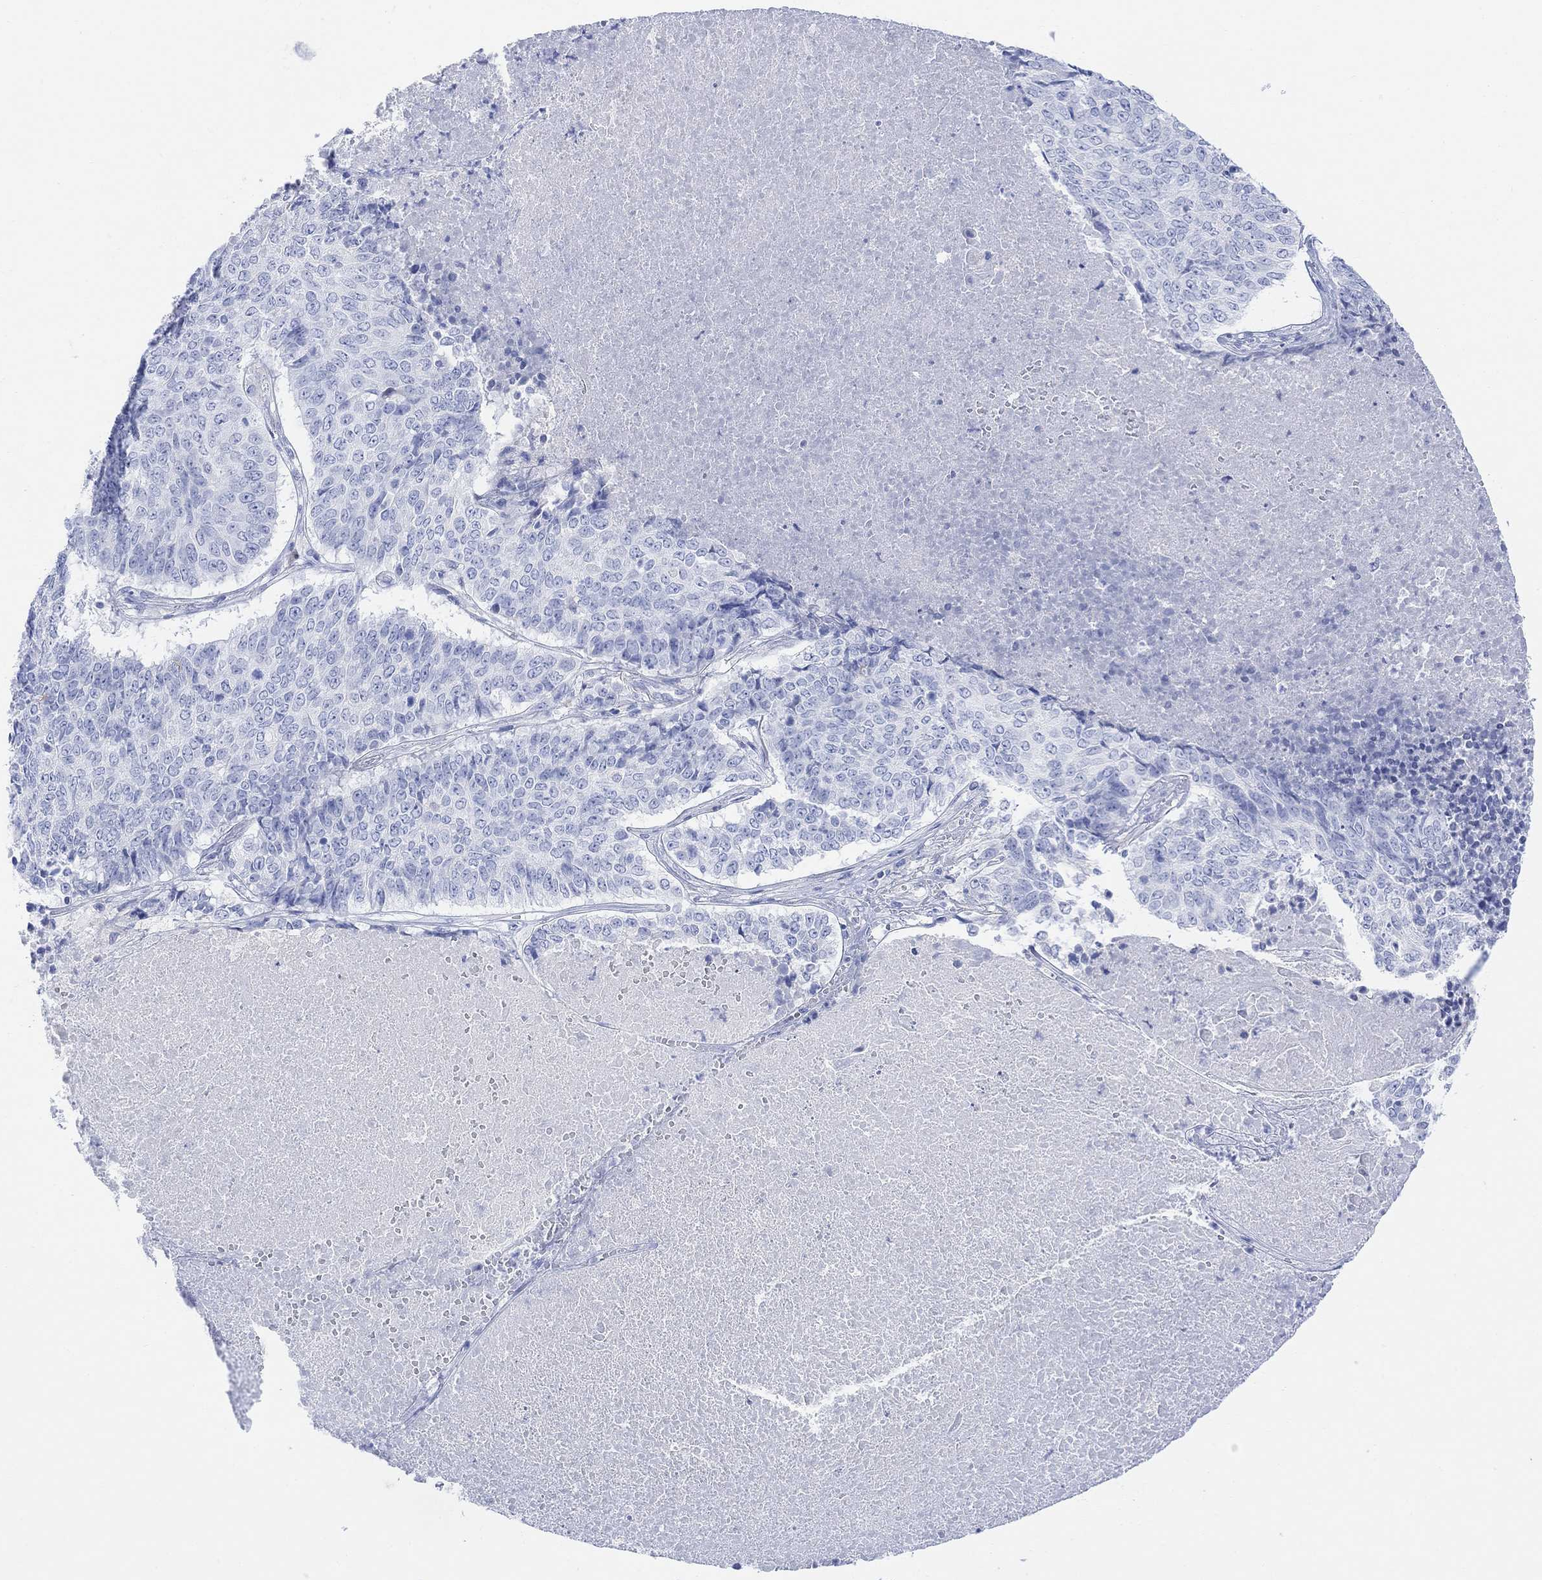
{"staining": {"intensity": "negative", "quantity": "none", "location": "none"}, "tissue": "lung cancer", "cell_type": "Tumor cells", "image_type": "cancer", "snomed": [{"axis": "morphology", "description": "Squamous cell carcinoma, NOS"}, {"axis": "topography", "description": "Lung"}], "caption": "Immunohistochemistry of human lung cancer shows no positivity in tumor cells.", "gene": "GNG13", "patient": {"sex": "male", "age": 64}}